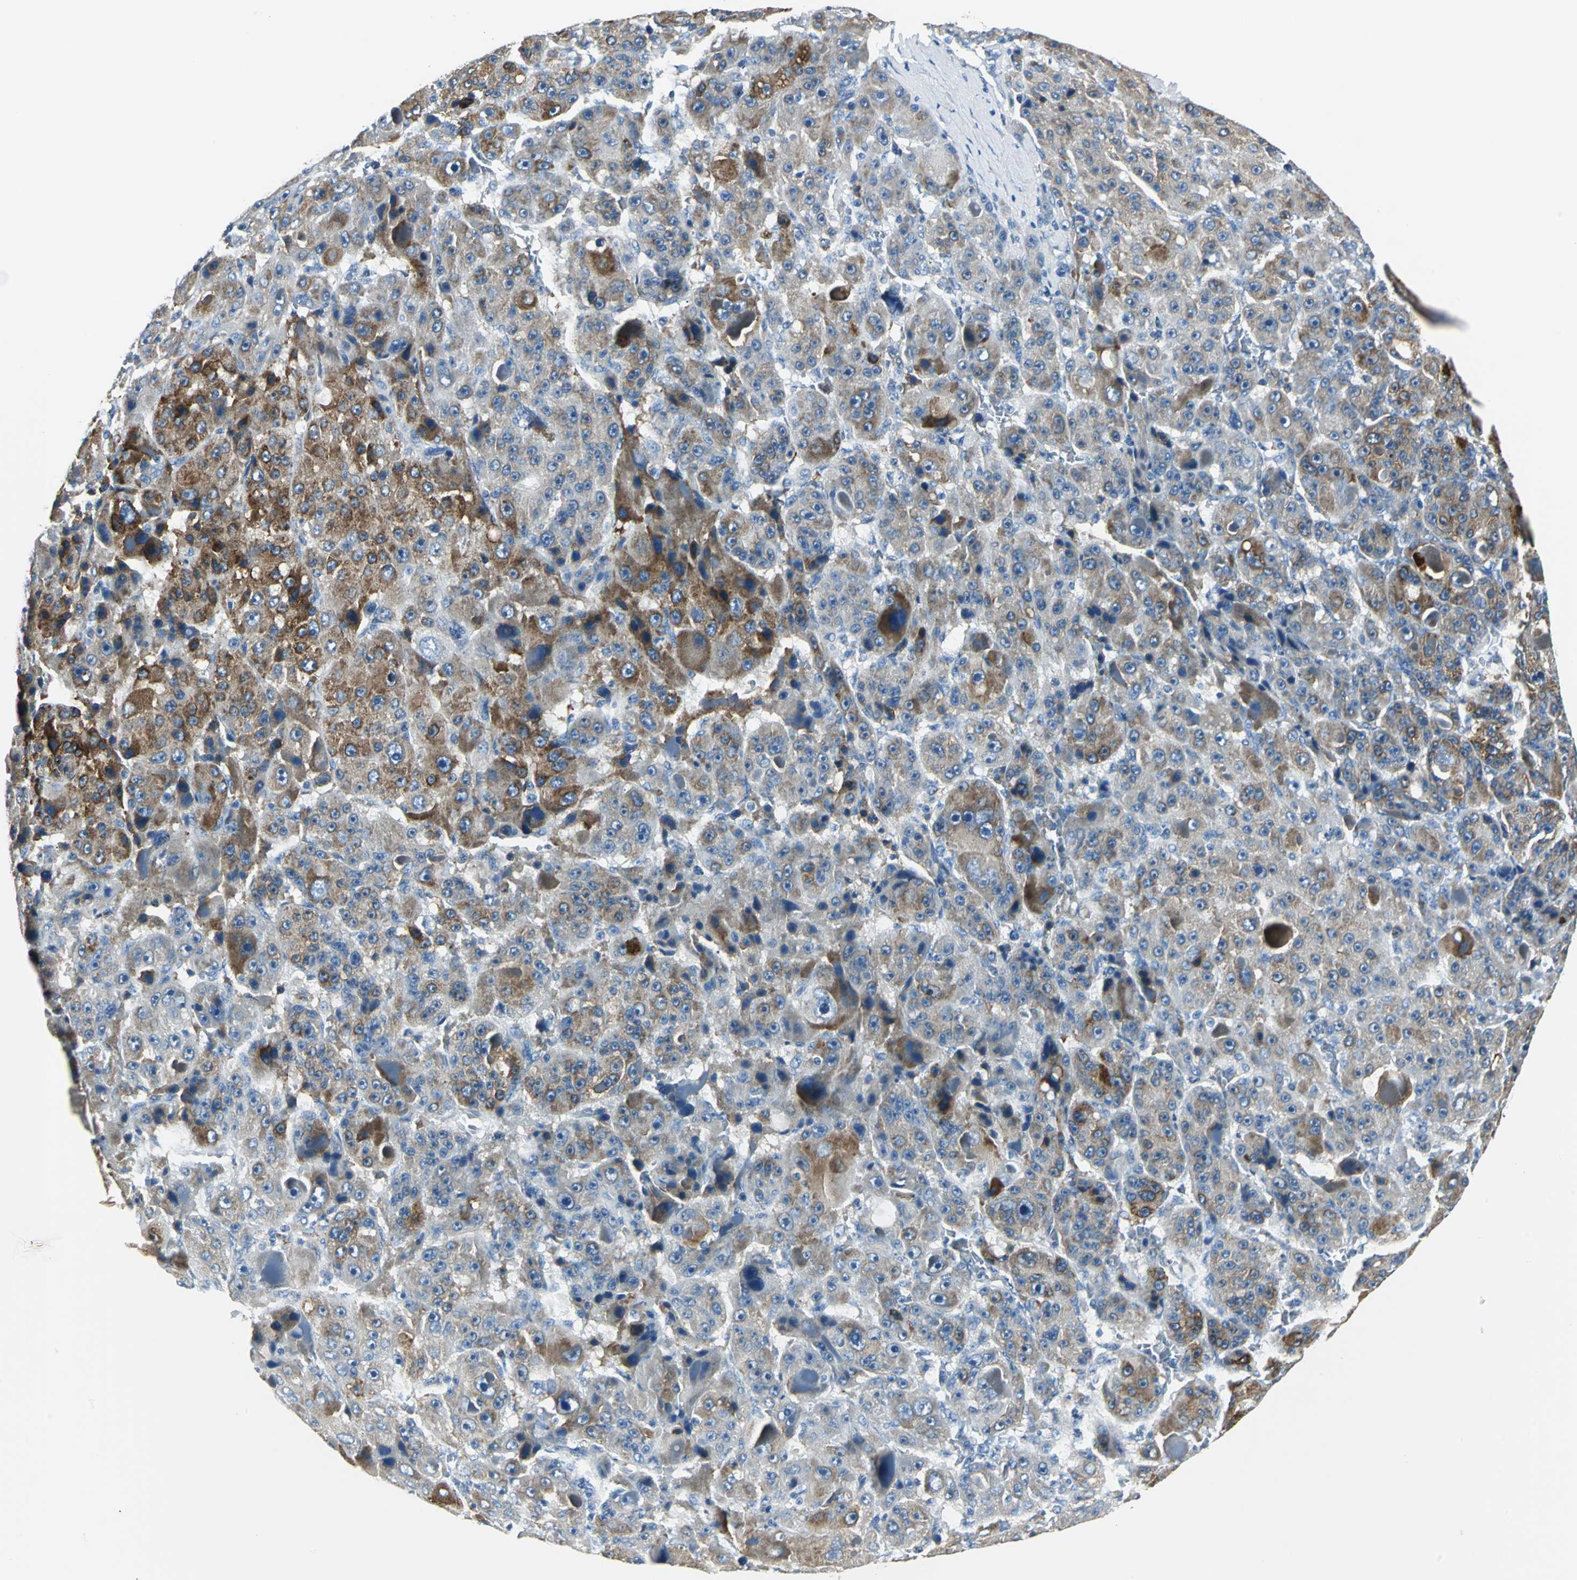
{"staining": {"intensity": "moderate", "quantity": ">75%", "location": "cytoplasmic/membranous"}, "tissue": "liver cancer", "cell_type": "Tumor cells", "image_type": "cancer", "snomed": [{"axis": "morphology", "description": "Carcinoma, Hepatocellular, NOS"}, {"axis": "topography", "description": "Liver"}], "caption": "The photomicrograph demonstrates a brown stain indicating the presence of a protein in the cytoplasmic/membranous of tumor cells in liver cancer (hepatocellular carcinoma).", "gene": "B3GNT2", "patient": {"sex": "male", "age": 76}}